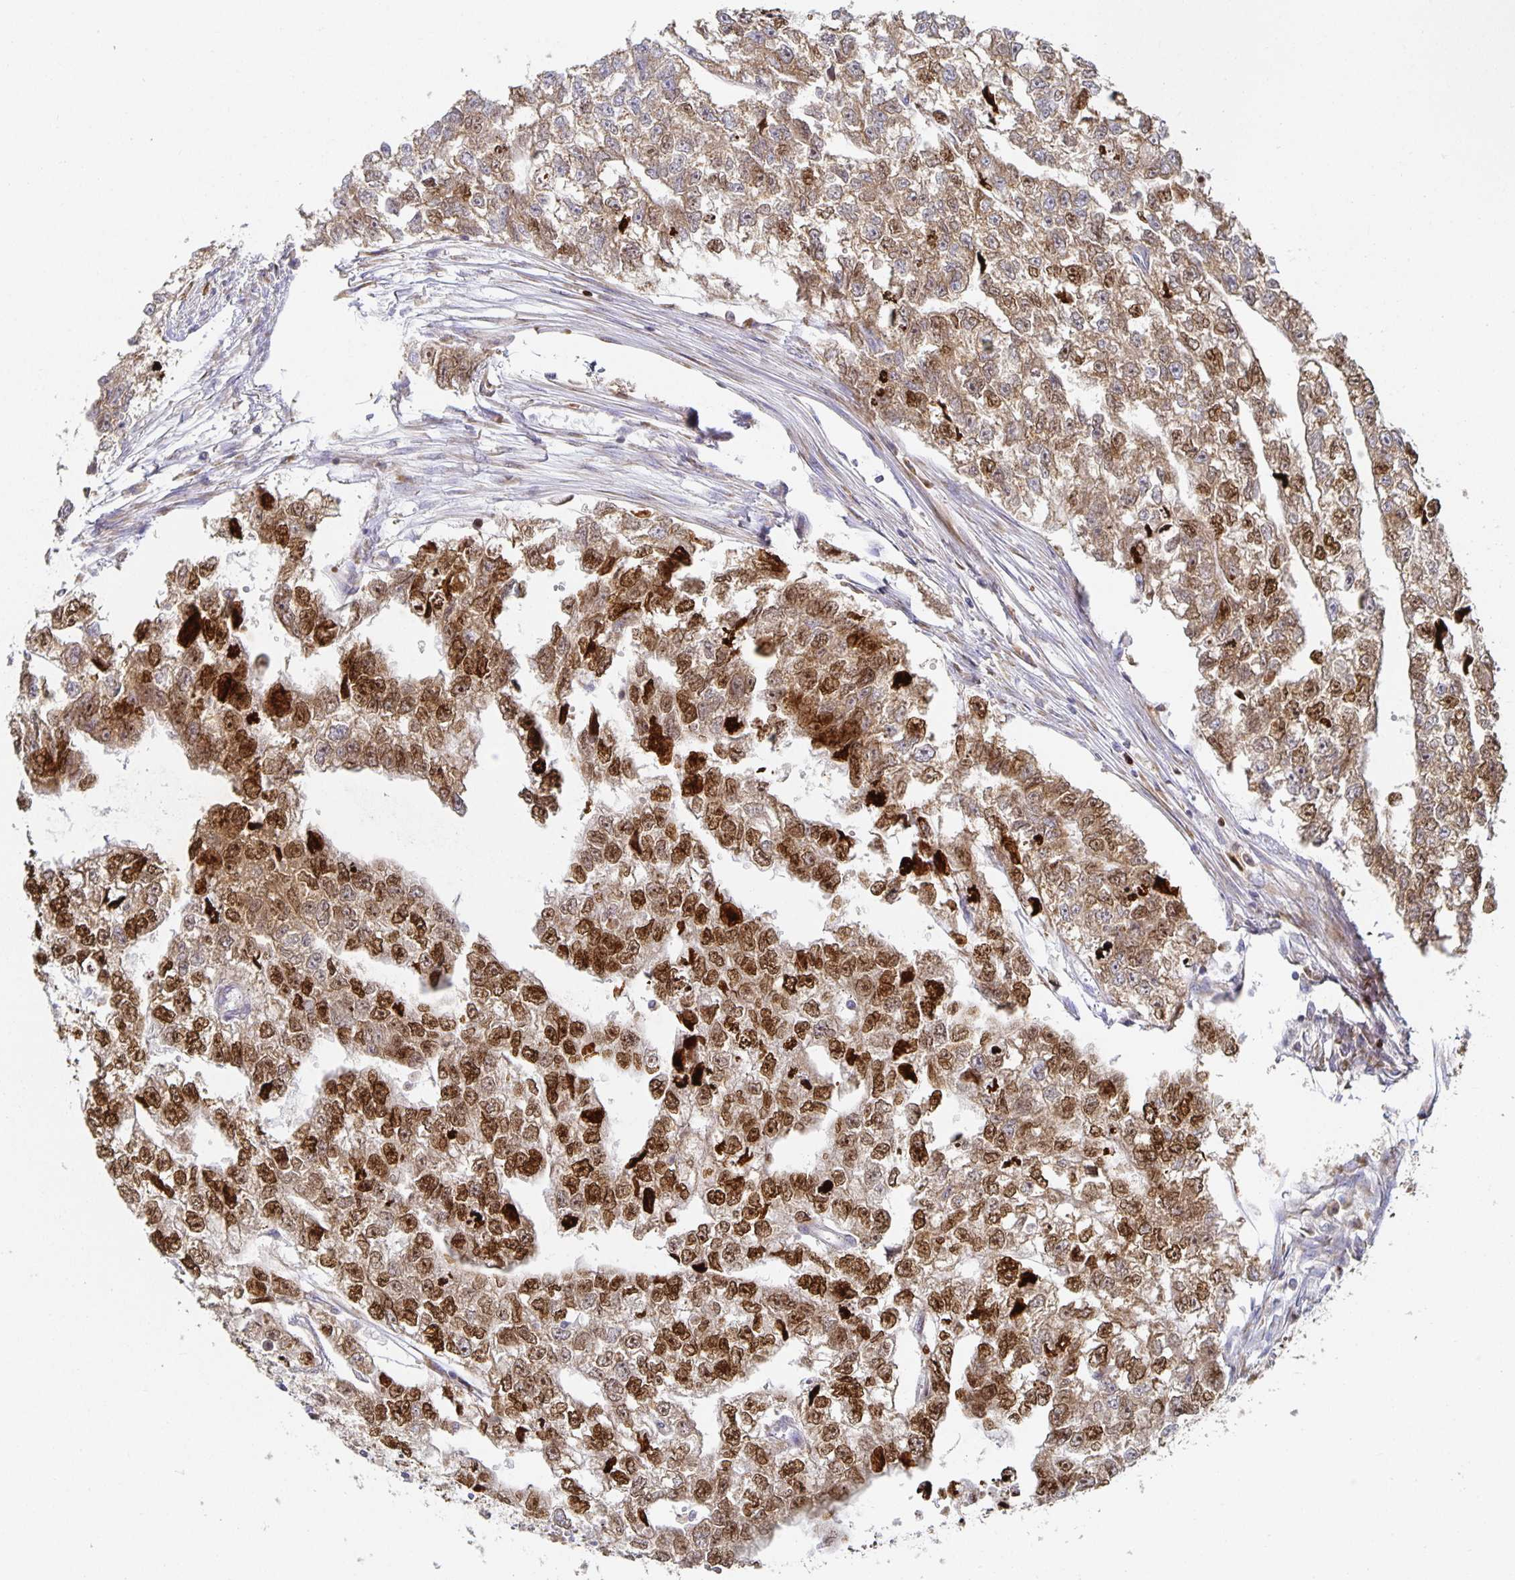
{"staining": {"intensity": "moderate", "quantity": ">75%", "location": "cytoplasmic/membranous,nuclear"}, "tissue": "testis cancer", "cell_type": "Tumor cells", "image_type": "cancer", "snomed": [{"axis": "morphology", "description": "Carcinoma, Embryonal, NOS"}, {"axis": "morphology", "description": "Teratoma, malignant, NOS"}, {"axis": "topography", "description": "Testis"}], "caption": "Immunohistochemical staining of human testis cancer reveals medium levels of moderate cytoplasmic/membranous and nuclear positivity in approximately >75% of tumor cells.", "gene": "NOMO1", "patient": {"sex": "male", "age": 44}}